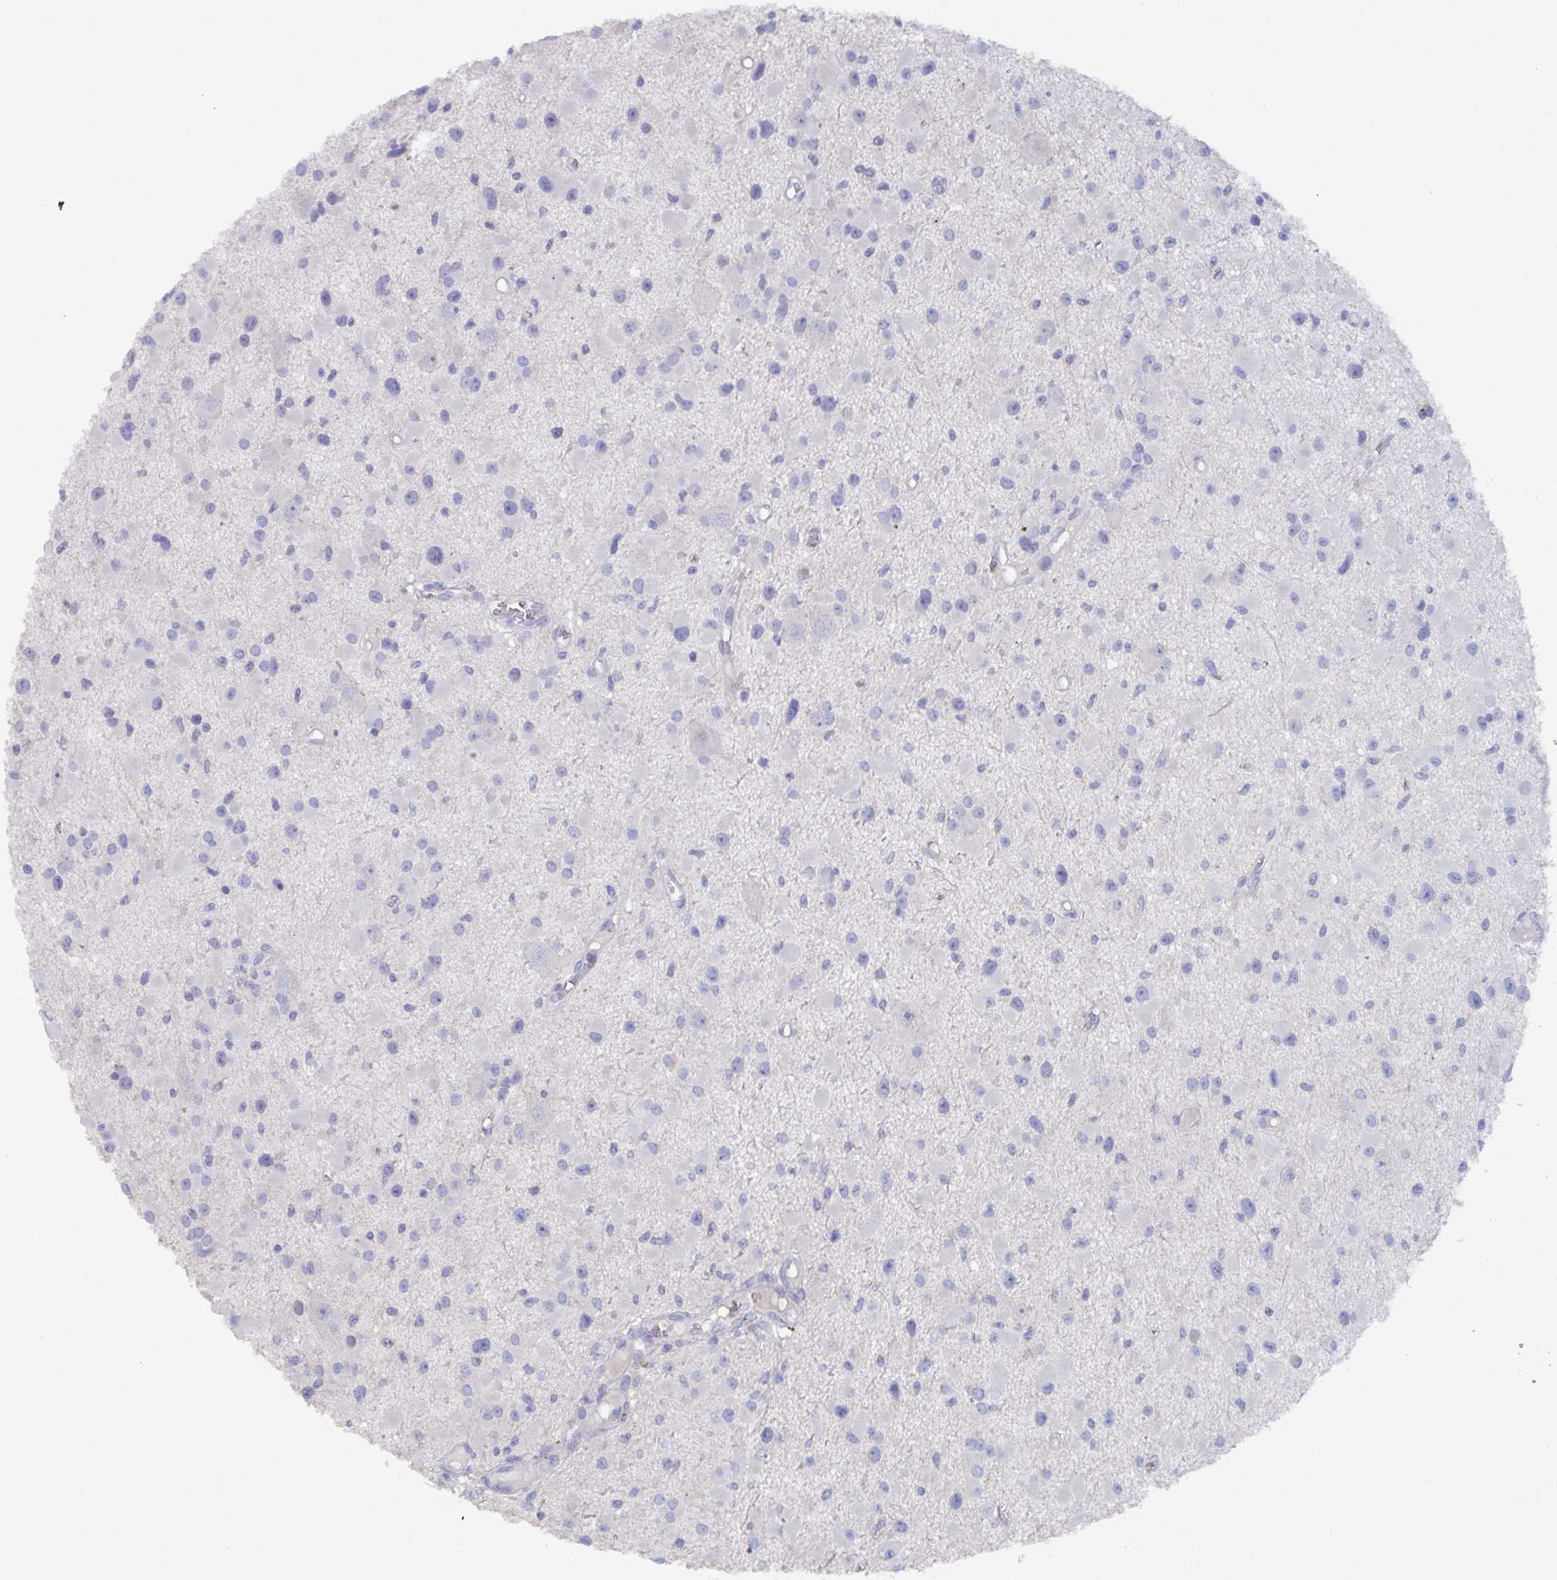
{"staining": {"intensity": "negative", "quantity": "none", "location": "none"}, "tissue": "glioma", "cell_type": "Tumor cells", "image_type": "cancer", "snomed": [{"axis": "morphology", "description": "Glioma, malignant, High grade"}, {"axis": "topography", "description": "Brain"}], "caption": "Immunohistochemical staining of glioma displays no significant staining in tumor cells.", "gene": "KCNK5", "patient": {"sex": "male", "age": 54}}